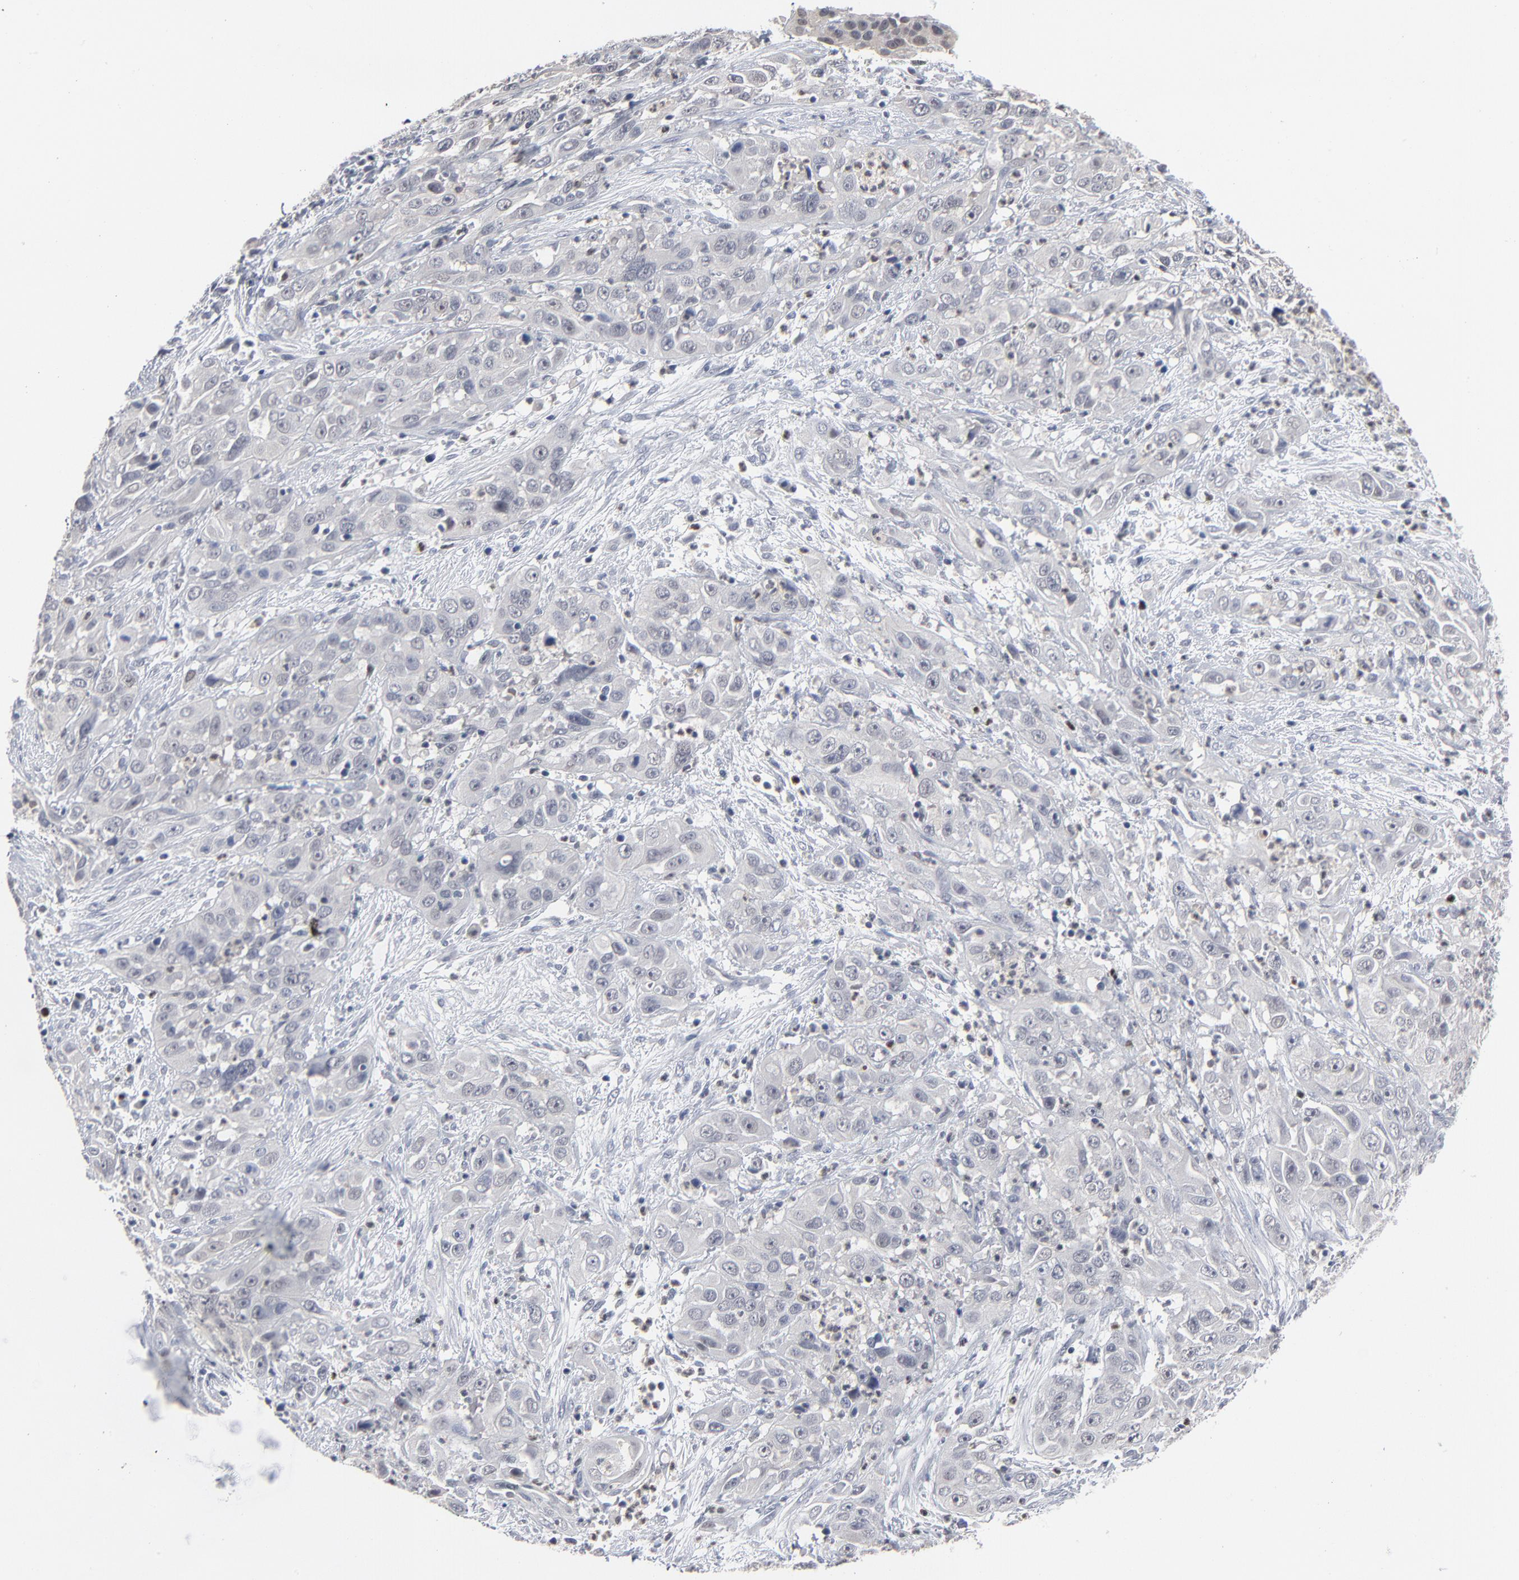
{"staining": {"intensity": "negative", "quantity": "none", "location": "none"}, "tissue": "cervical cancer", "cell_type": "Tumor cells", "image_type": "cancer", "snomed": [{"axis": "morphology", "description": "Squamous cell carcinoma, NOS"}, {"axis": "topography", "description": "Cervix"}], "caption": "This histopathology image is of squamous cell carcinoma (cervical) stained with immunohistochemistry to label a protein in brown with the nuclei are counter-stained blue. There is no expression in tumor cells.", "gene": "FOXN2", "patient": {"sex": "female", "age": 32}}